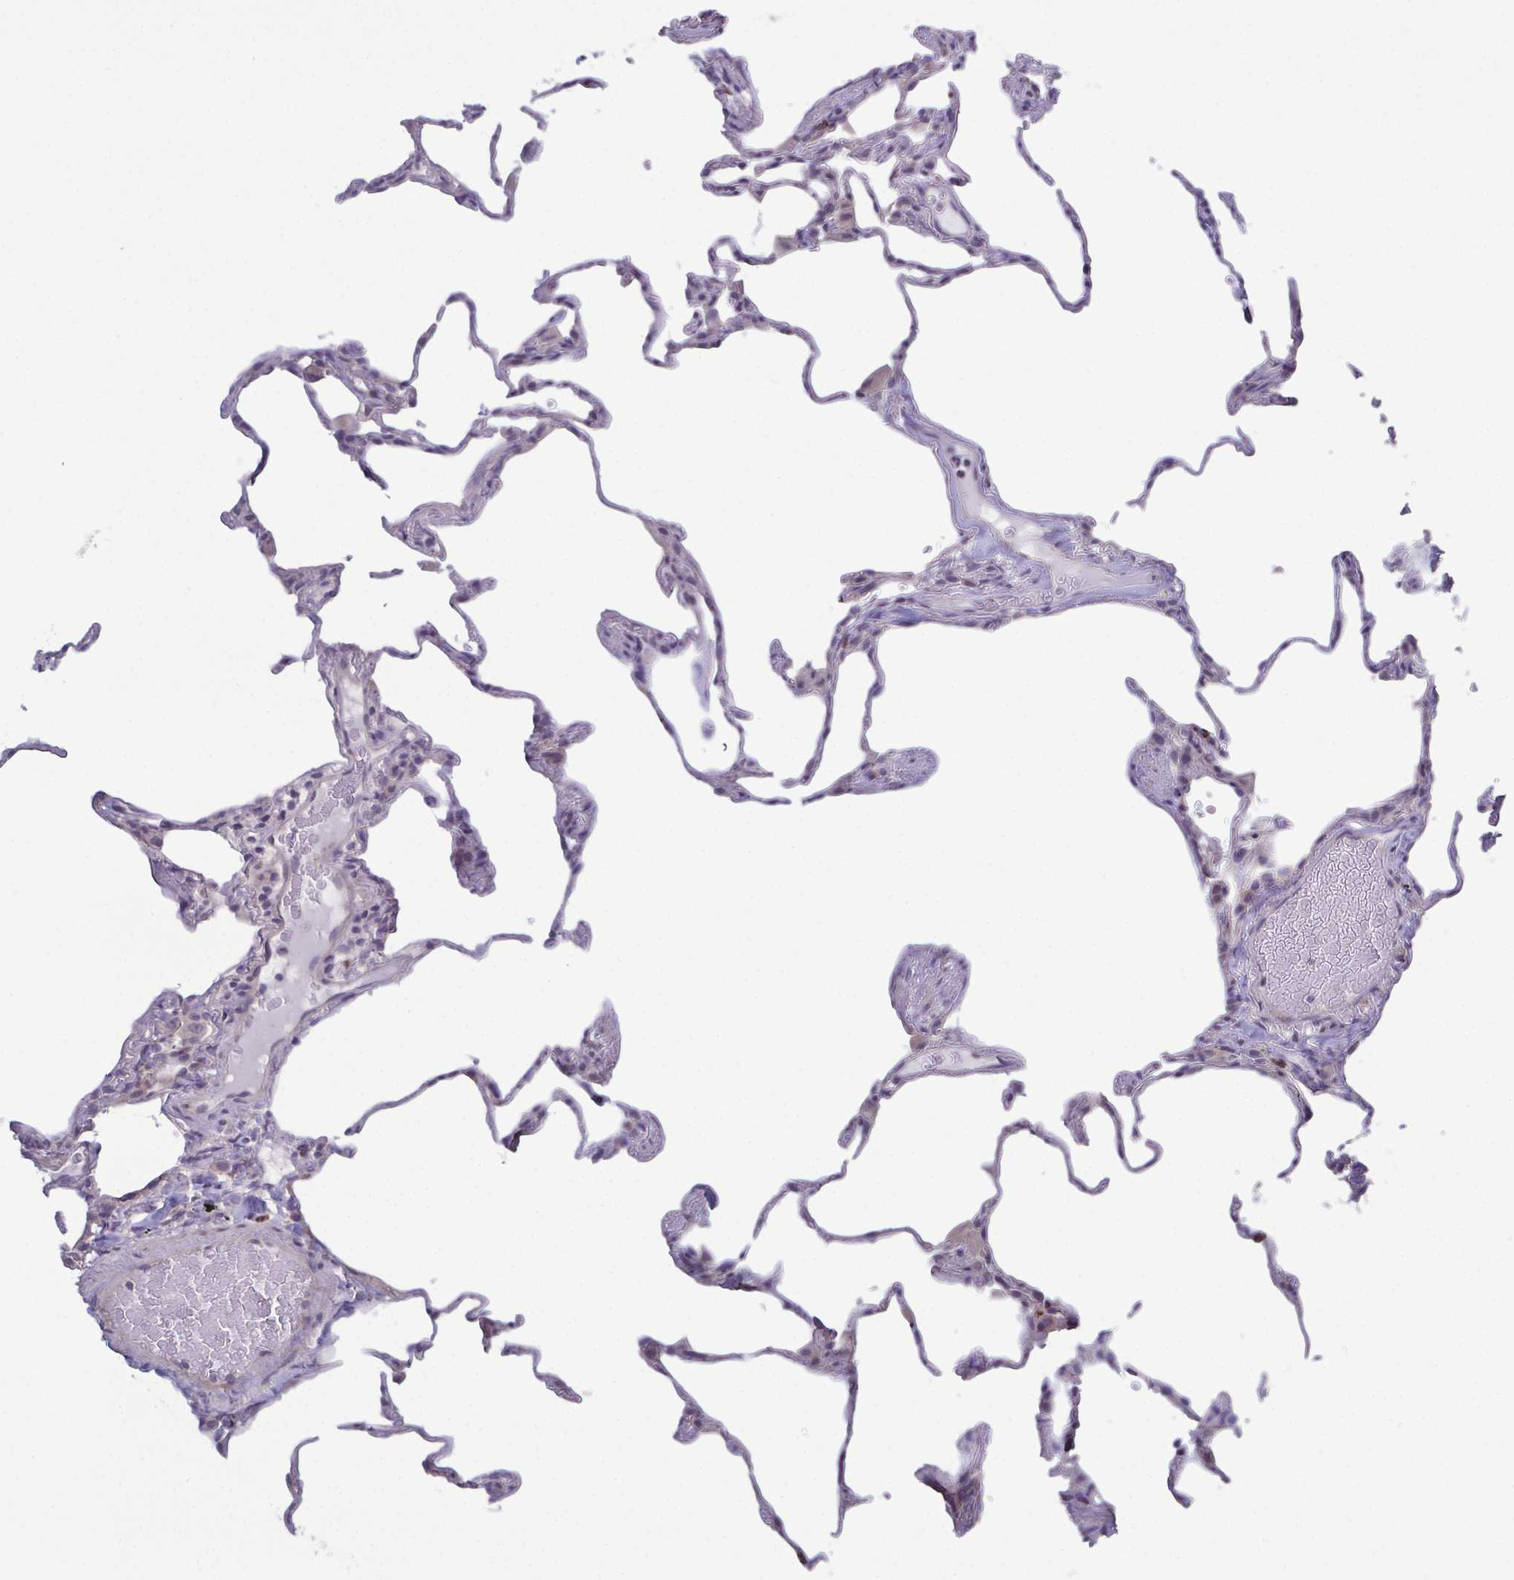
{"staining": {"intensity": "negative", "quantity": "none", "location": "none"}, "tissue": "lung", "cell_type": "Alveolar cells", "image_type": "normal", "snomed": [{"axis": "morphology", "description": "Normal tissue, NOS"}, {"axis": "topography", "description": "Lung"}], "caption": "This is an immunohistochemistry (IHC) image of benign lung. There is no staining in alveolar cells.", "gene": "GLDC", "patient": {"sex": "female", "age": 57}}